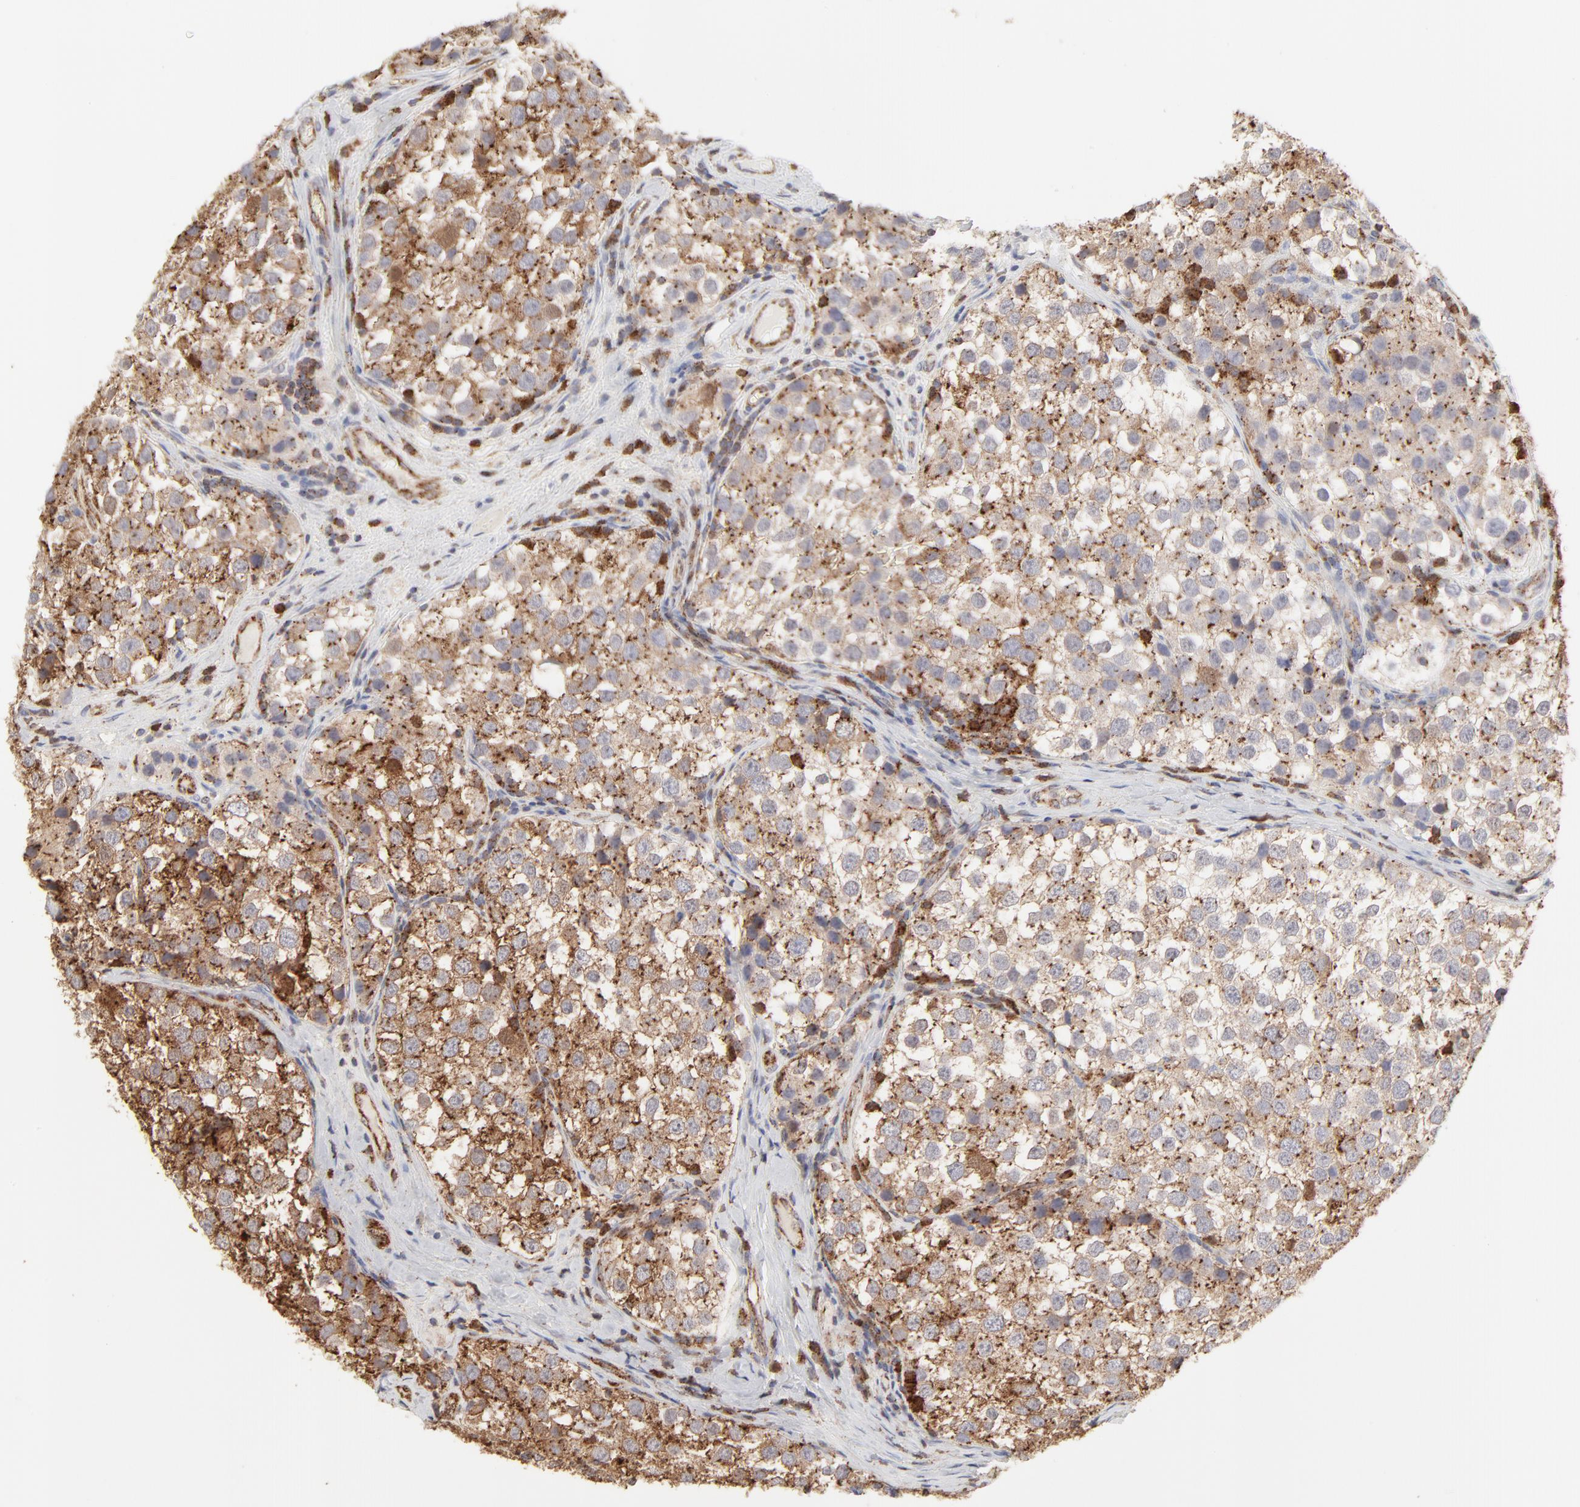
{"staining": {"intensity": "moderate", "quantity": "25%-75%", "location": "cytoplasmic/membranous"}, "tissue": "testis cancer", "cell_type": "Tumor cells", "image_type": "cancer", "snomed": [{"axis": "morphology", "description": "Seminoma, NOS"}, {"axis": "topography", "description": "Testis"}], "caption": "Immunohistochemistry (DAB (3,3'-diaminobenzidine)) staining of seminoma (testis) reveals moderate cytoplasmic/membranous protein staining in about 25%-75% of tumor cells.", "gene": "CDK6", "patient": {"sex": "male", "age": 39}}